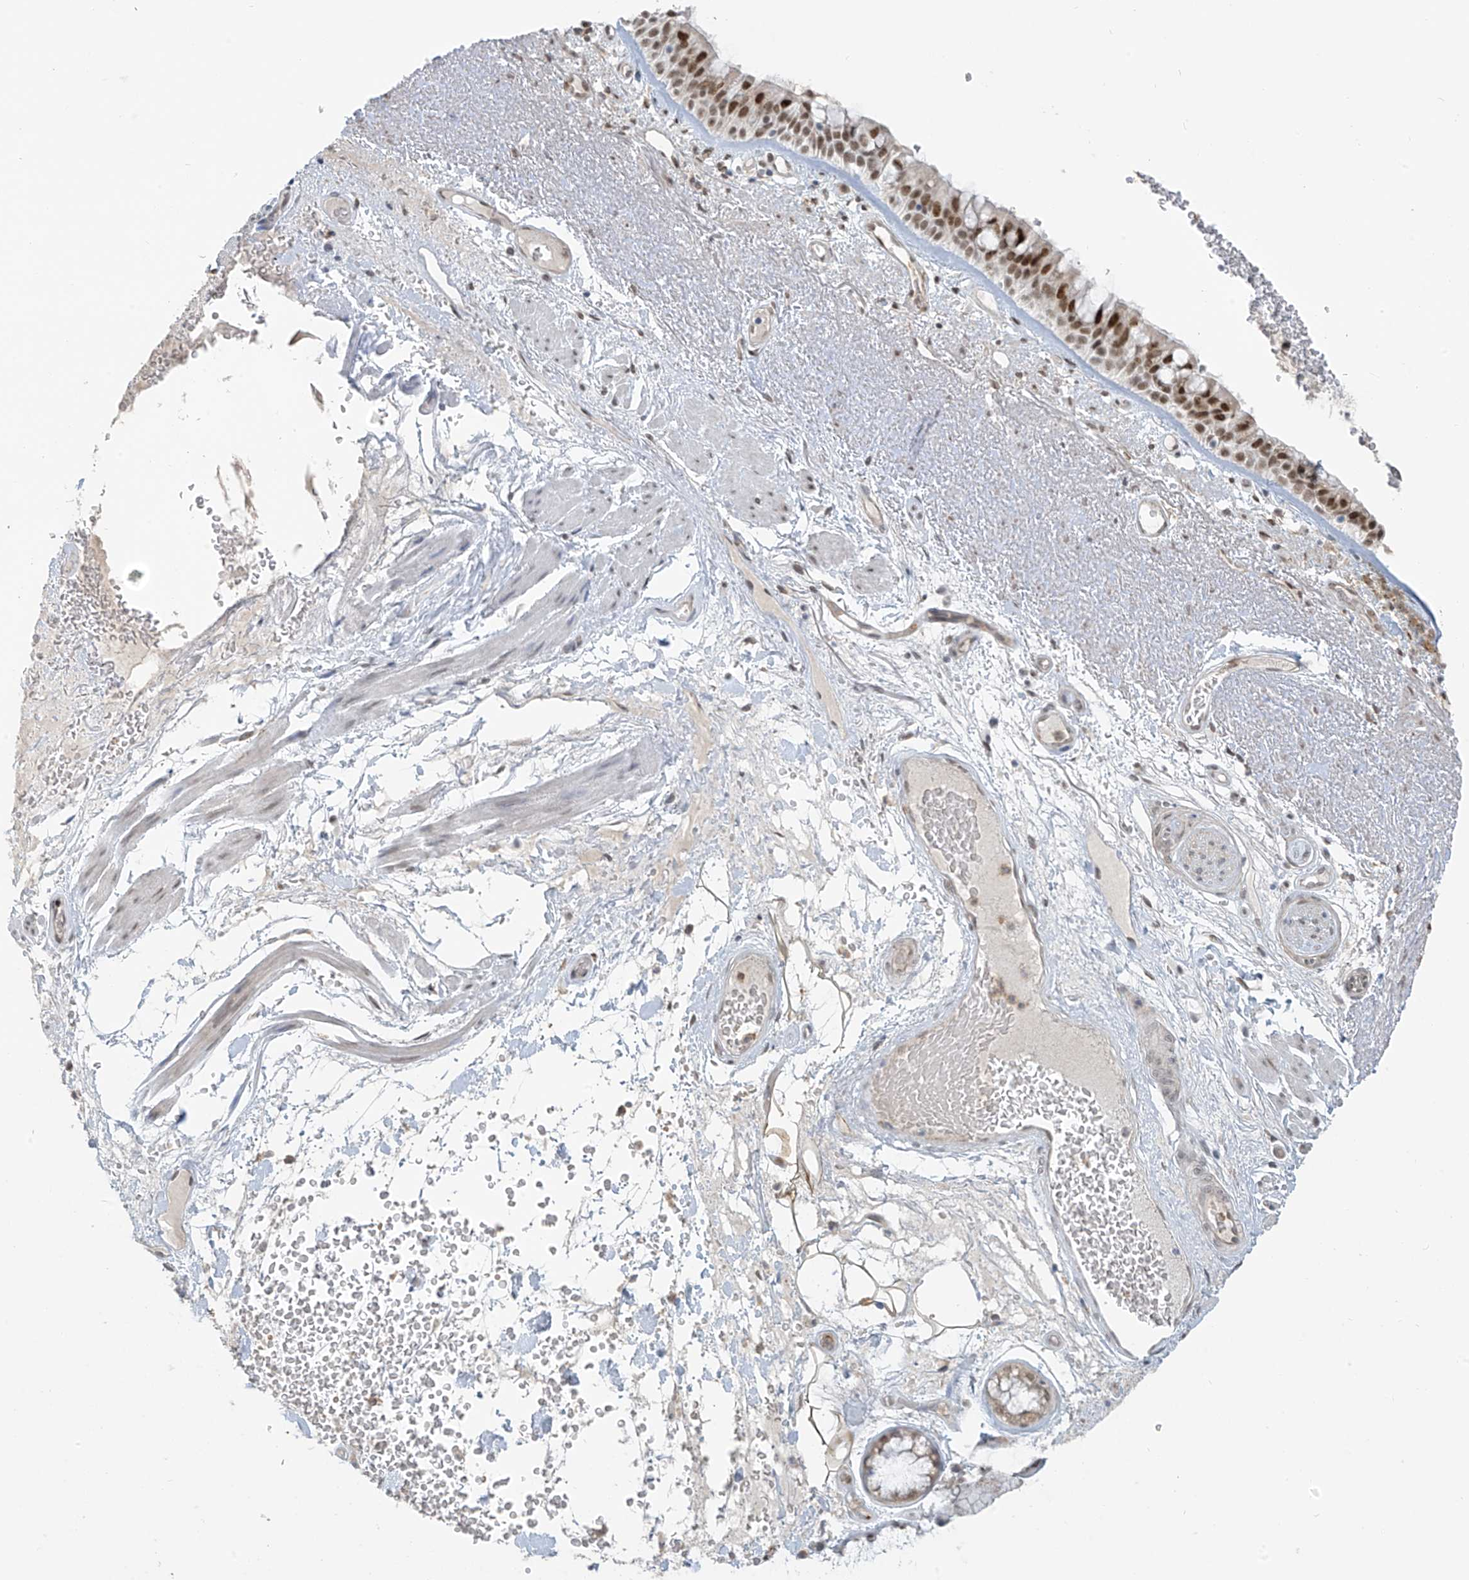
{"staining": {"intensity": "moderate", "quantity": ">75%", "location": "nuclear"}, "tissue": "bronchus", "cell_type": "Respiratory epithelial cells", "image_type": "normal", "snomed": [{"axis": "morphology", "description": "Normal tissue, NOS"}, {"axis": "morphology", "description": "Squamous cell carcinoma, NOS"}, {"axis": "topography", "description": "Lymph node"}, {"axis": "topography", "description": "Bronchus"}, {"axis": "topography", "description": "Lung"}], "caption": "Bronchus stained for a protein exhibits moderate nuclear positivity in respiratory epithelial cells.", "gene": "MCM9", "patient": {"sex": "male", "age": 66}}